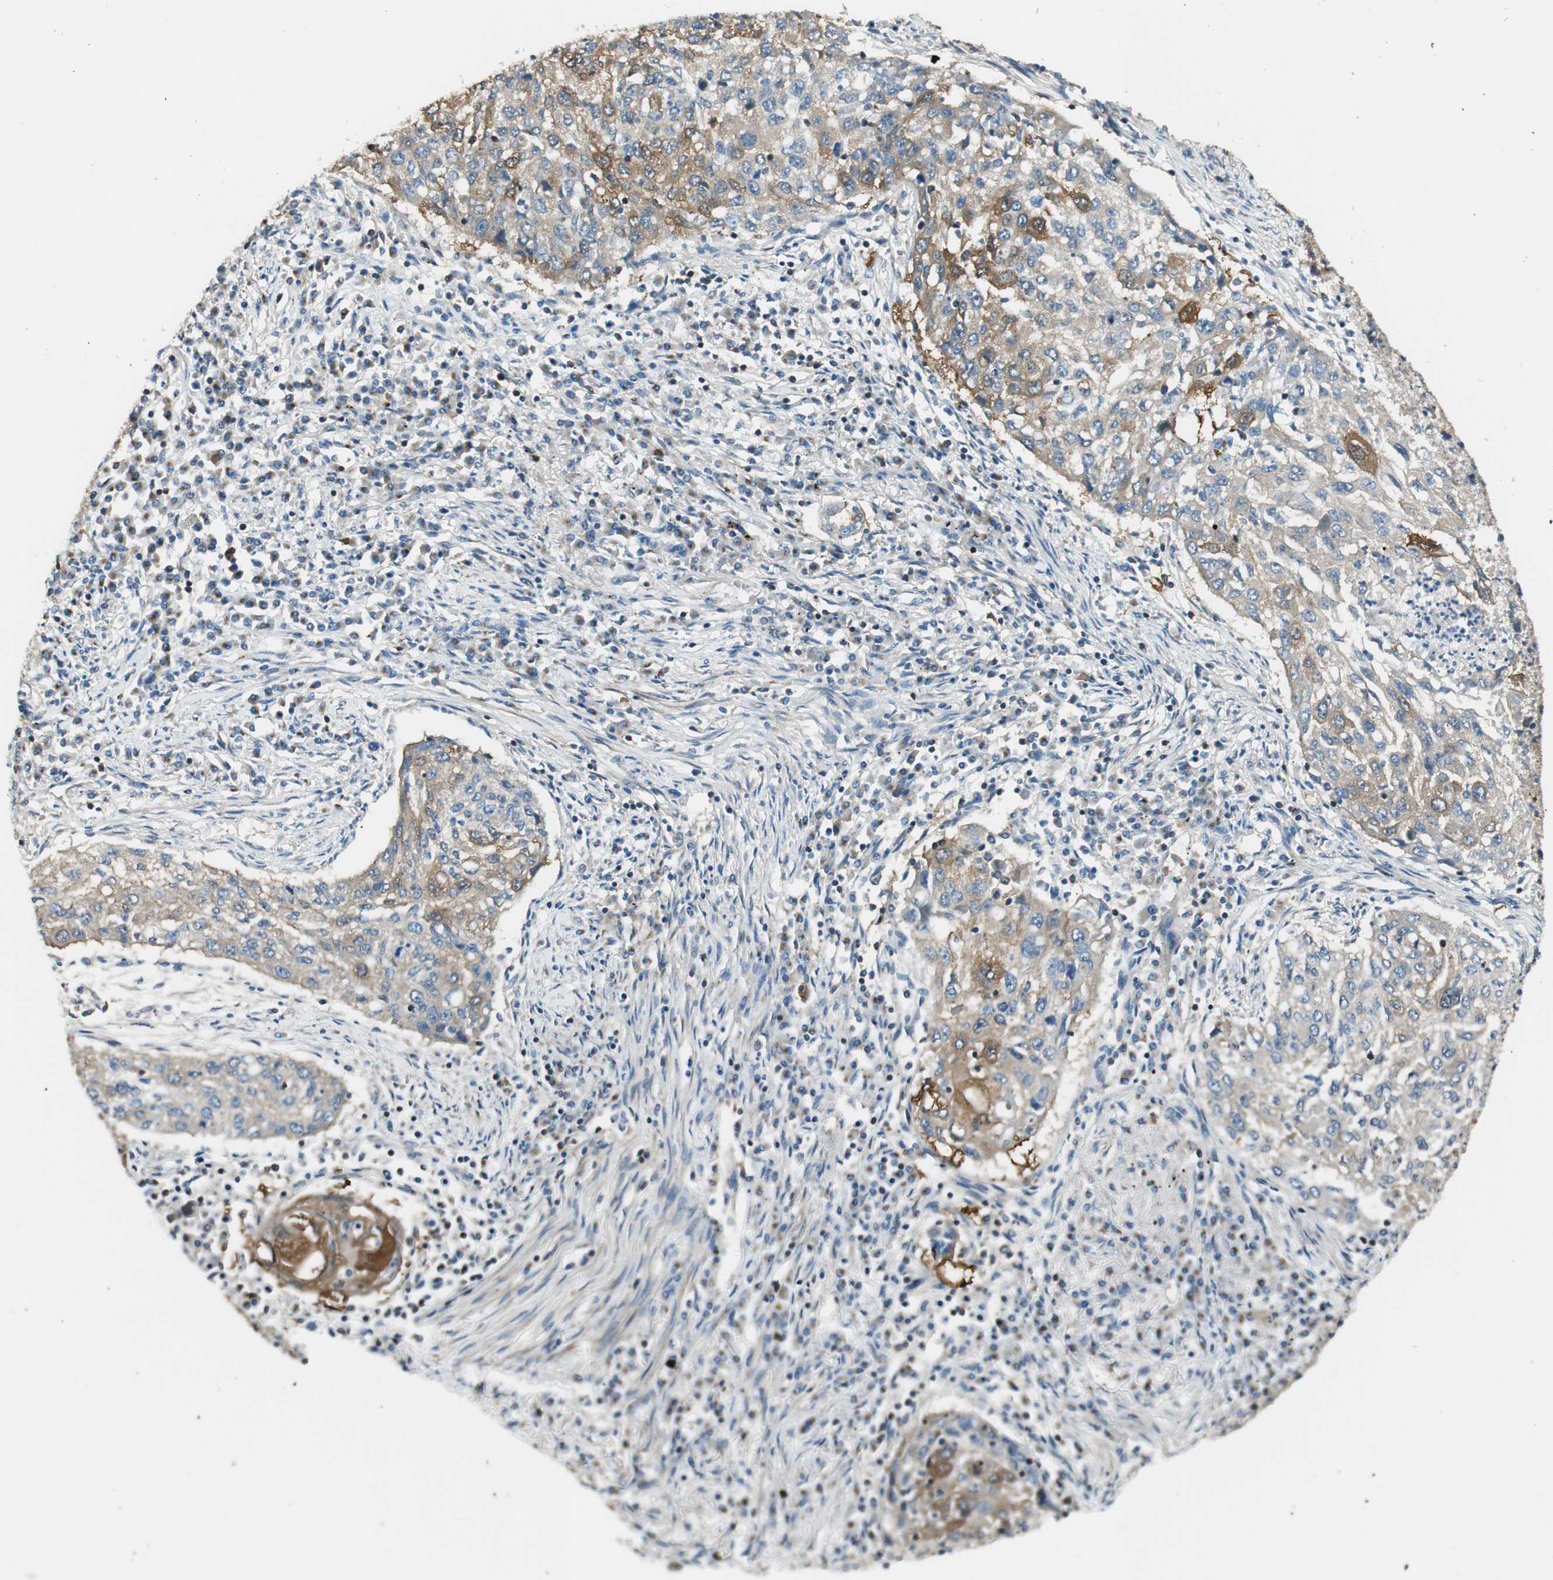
{"staining": {"intensity": "moderate", "quantity": ">75%", "location": "cytoplasmic/membranous"}, "tissue": "lung cancer", "cell_type": "Tumor cells", "image_type": "cancer", "snomed": [{"axis": "morphology", "description": "Squamous cell carcinoma, NOS"}, {"axis": "topography", "description": "Lung"}], "caption": "This photomicrograph reveals squamous cell carcinoma (lung) stained with IHC to label a protein in brown. The cytoplasmic/membranous of tumor cells show moderate positivity for the protein. Nuclei are counter-stained blue.", "gene": "PI4K2B", "patient": {"sex": "female", "age": 63}}